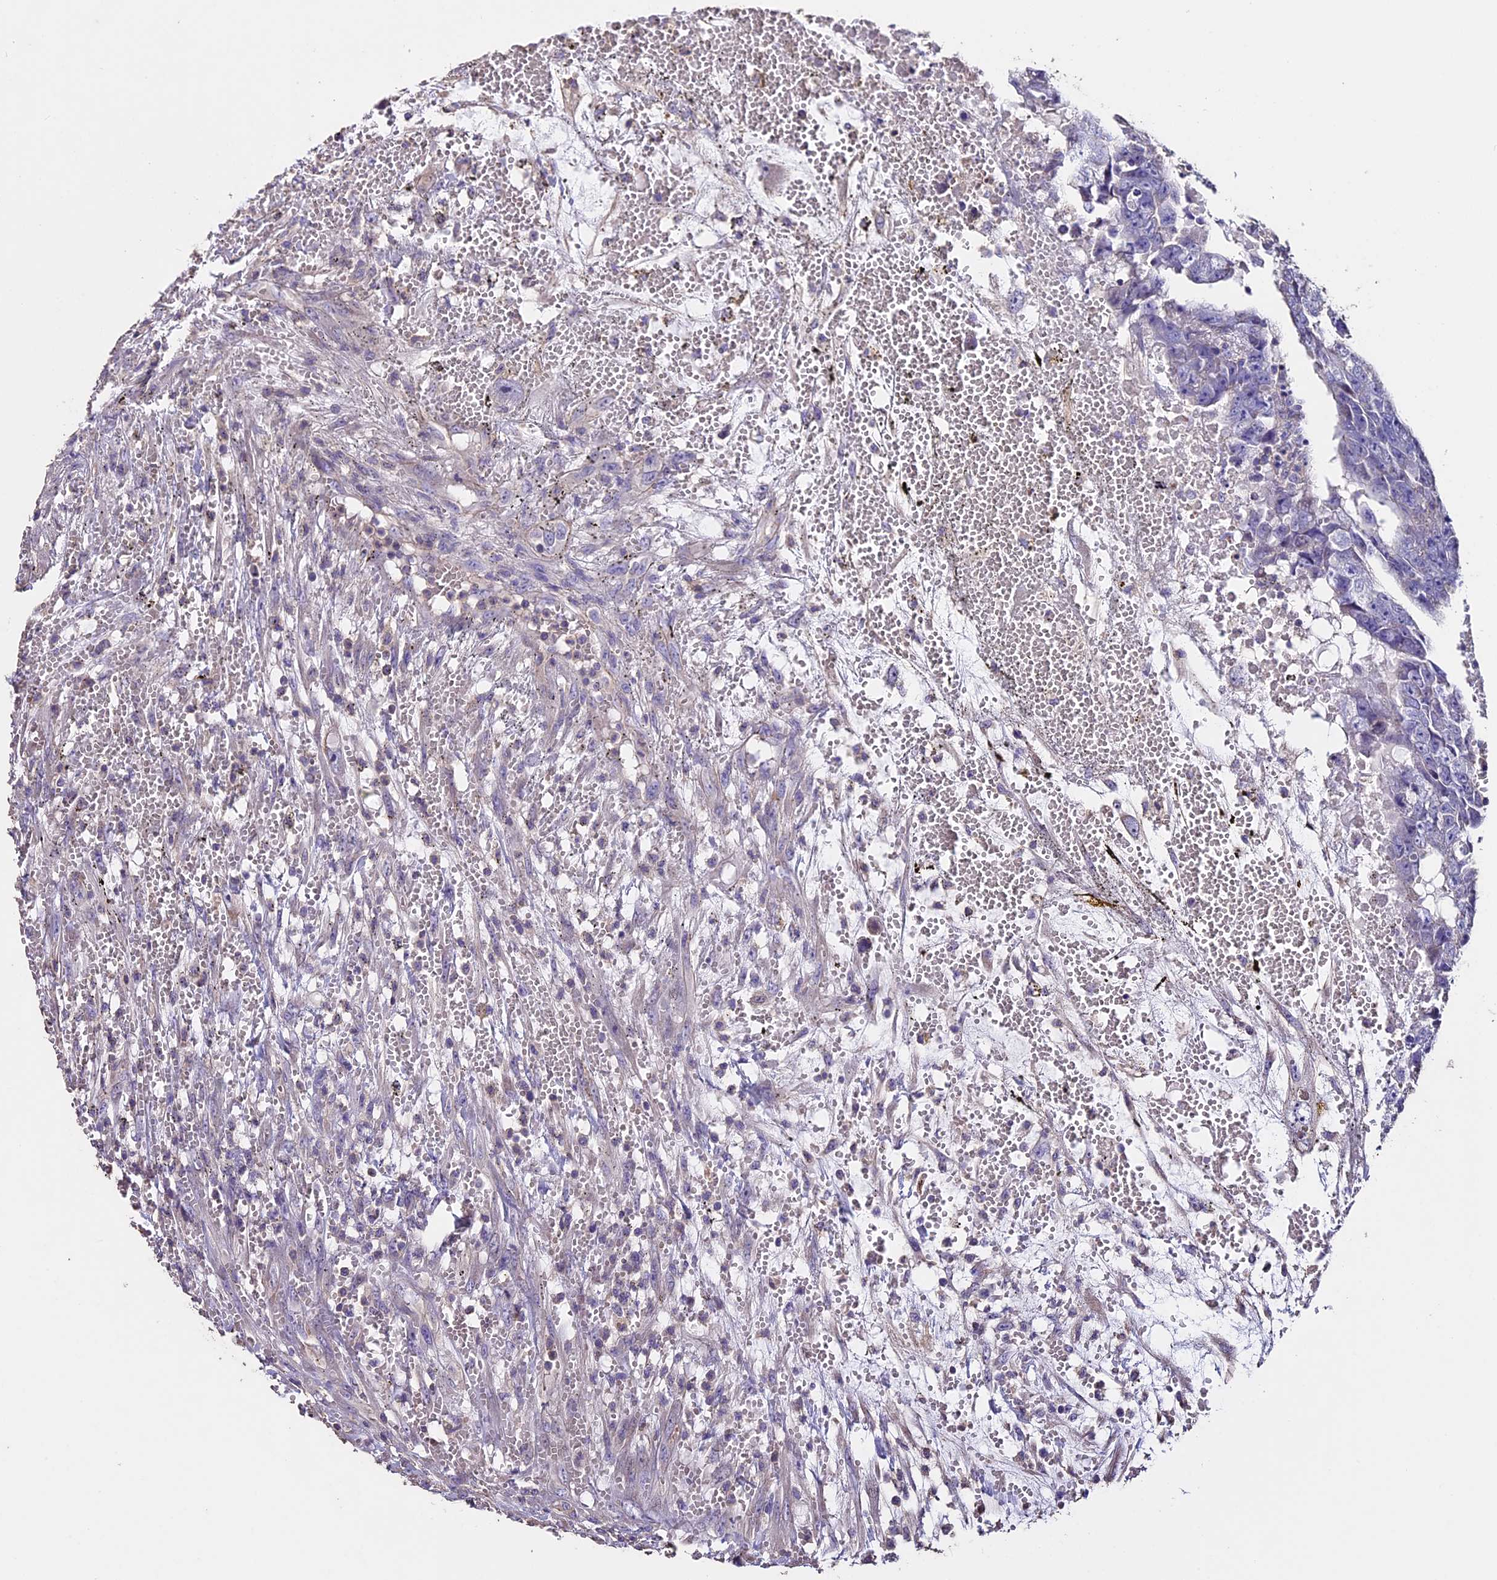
{"staining": {"intensity": "negative", "quantity": "none", "location": "none"}, "tissue": "testis cancer", "cell_type": "Tumor cells", "image_type": "cancer", "snomed": [{"axis": "morphology", "description": "Carcinoma, Embryonal, NOS"}, {"axis": "topography", "description": "Testis"}], "caption": "Image shows no significant protein expression in tumor cells of testis embryonal carcinoma.", "gene": "USB1", "patient": {"sex": "male", "age": 25}}